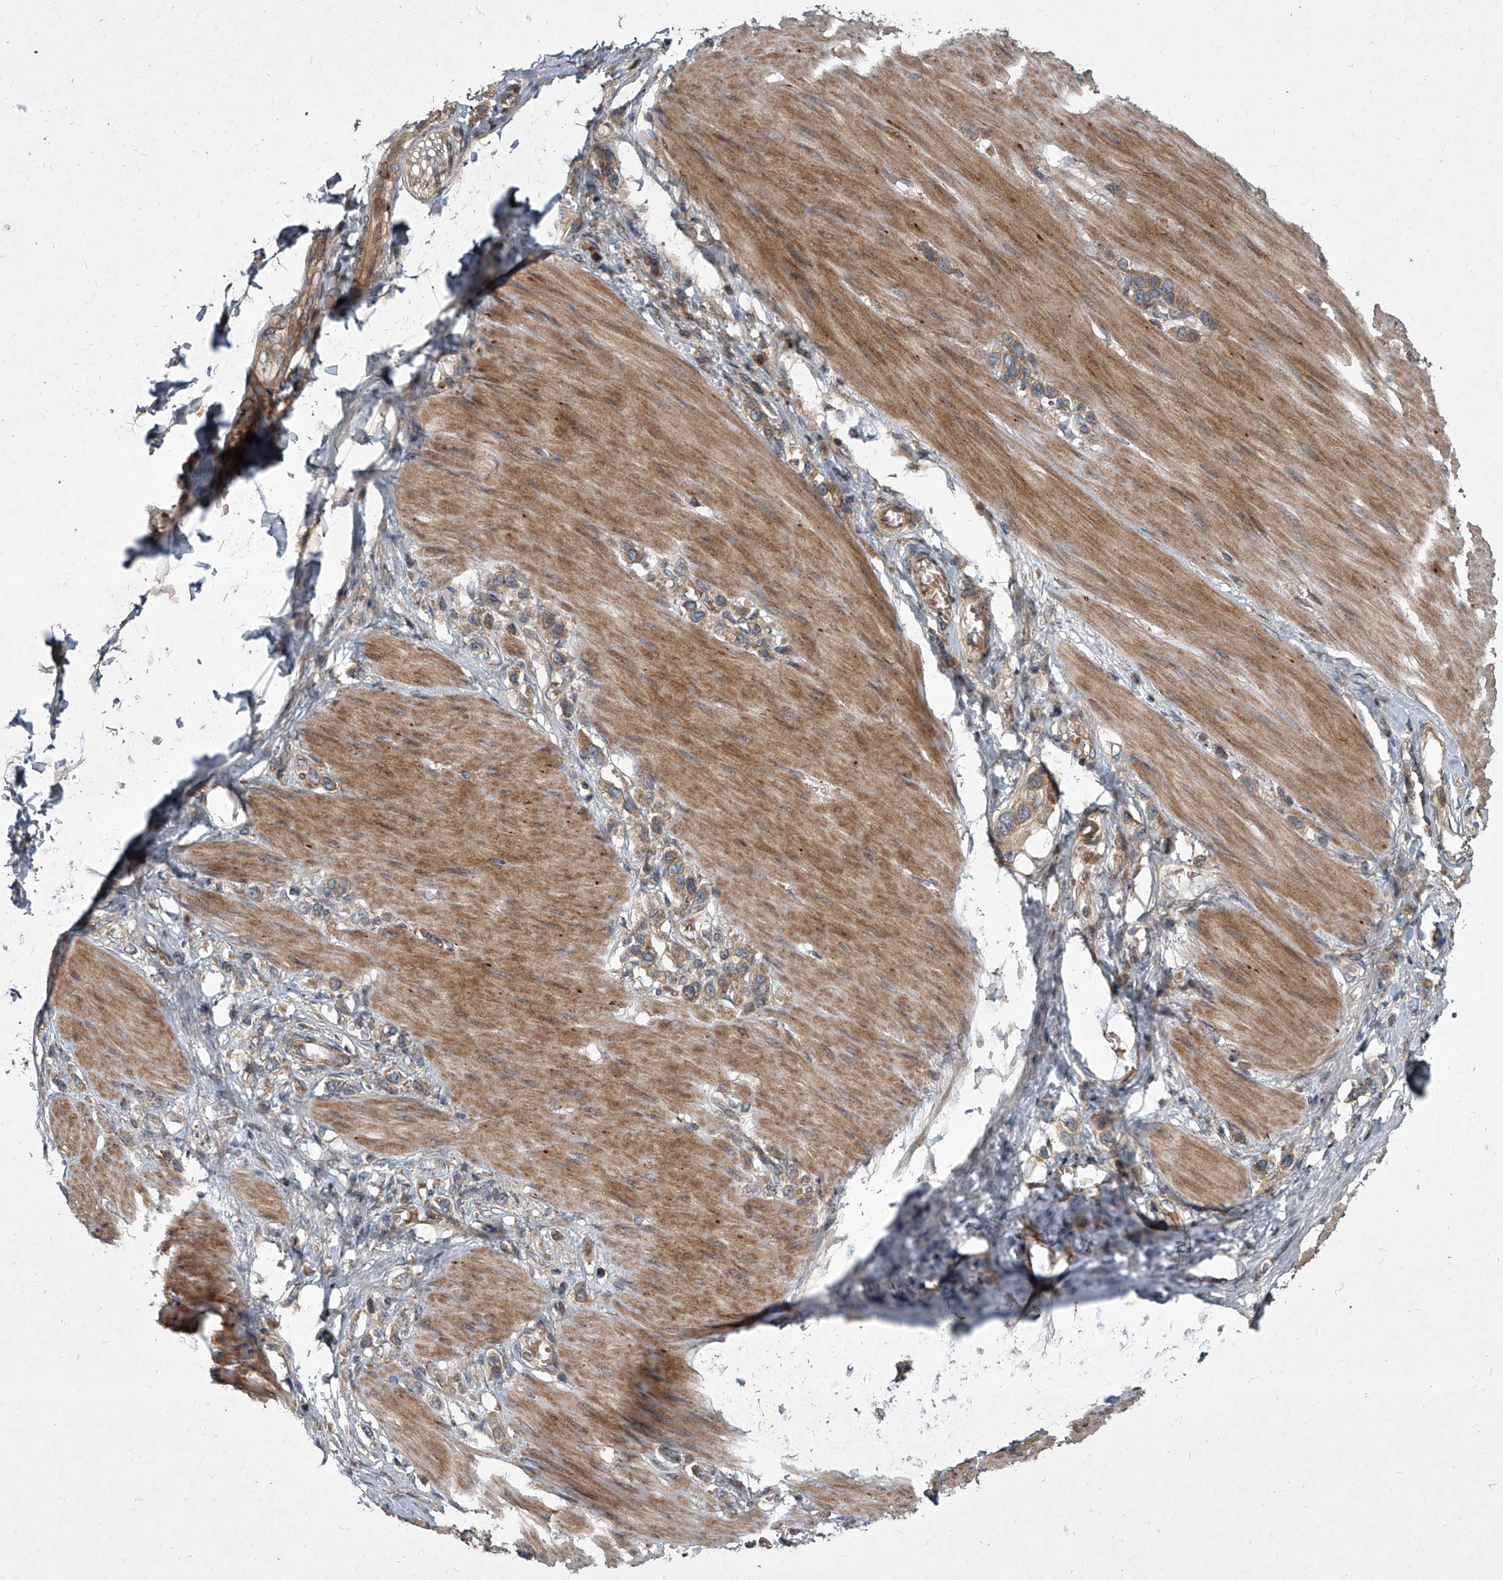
{"staining": {"intensity": "weak", "quantity": ">75%", "location": "cytoplasmic/membranous"}, "tissue": "stomach cancer", "cell_type": "Tumor cells", "image_type": "cancer", "snomed": [{"axis": "morphology", "description": "Adenocarcinoma, NOS"}, {"axis": "topography", "description": "Stomach"}], "caption": "High-power microscopy captured an immunohistochemistry image of stomach cancer, revealing weak cytoplasmic/membranous positivity in approximately >75% of tumor cells. (DAB (3,3'-diaminobenzidine) IHC with brightfield microscopy, high magnification).", "gene": "EVA1C", "patient": {"sex": "female", "age": 65}}